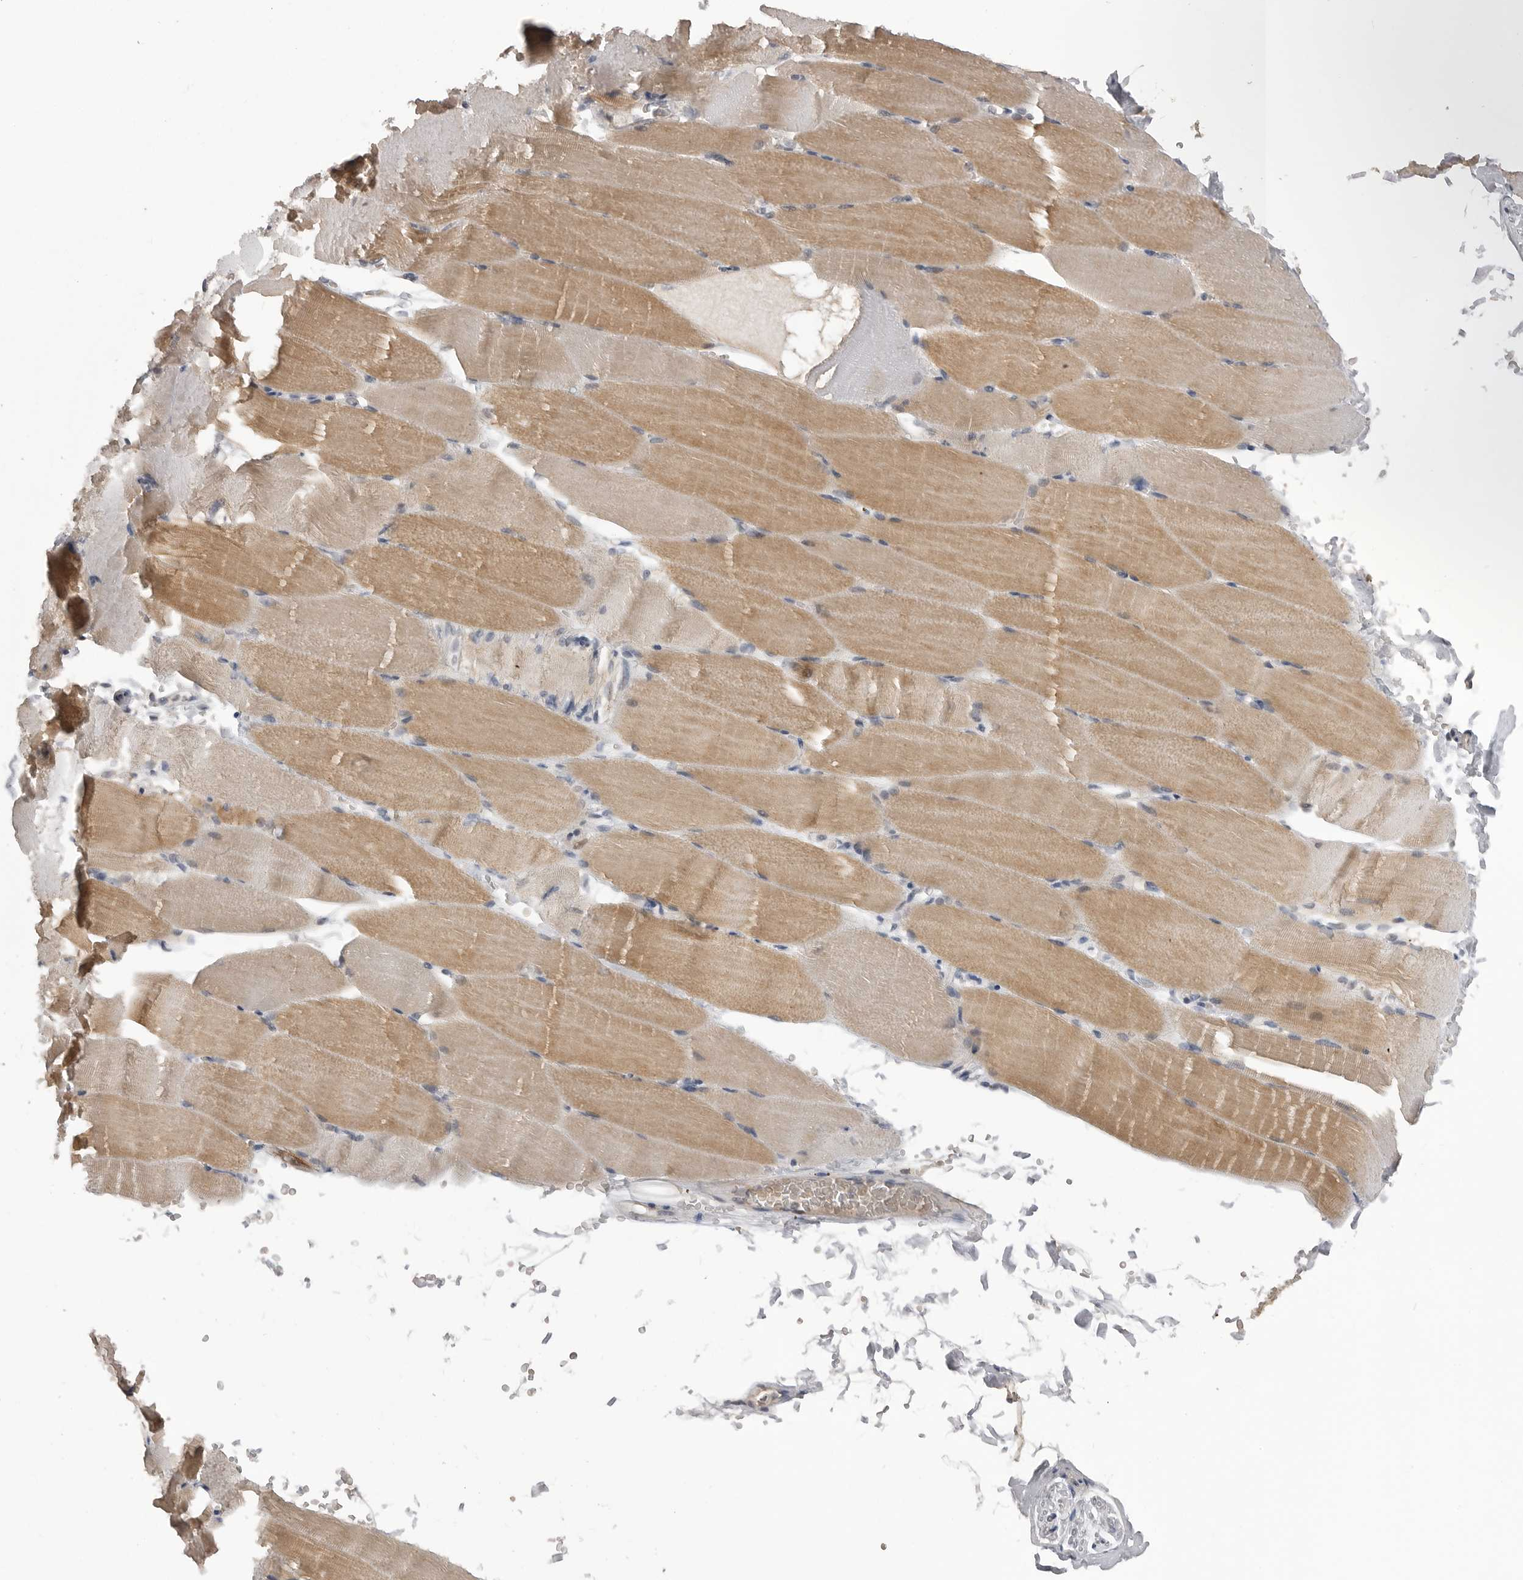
{"staining": {"intensity": "weak", "quantity": "25%-75%", "location": "cytoplasmic/membranous"}, "tissue": "skeletal muscle", "cell_type": "Myocytes", "image_type": "normal", "snomed": [{"axis": "morphology", "description": "Normal tissue, NOS"}, {"axis": "topography", "description": "Skeletal muscle"}, {"axis": "topography", "description": "Parathyroid gland"}], "caption": "Immunohistochemistry micrograph of benign human skeletal muscle stained for a protein (brown), which exhibits low levels of weak cytoplasmic/membranous positivity in approximately 25%-75% of myocytes.", "gene": "PLEKHF1", "patient": {"sex": "female", "age": 37}}